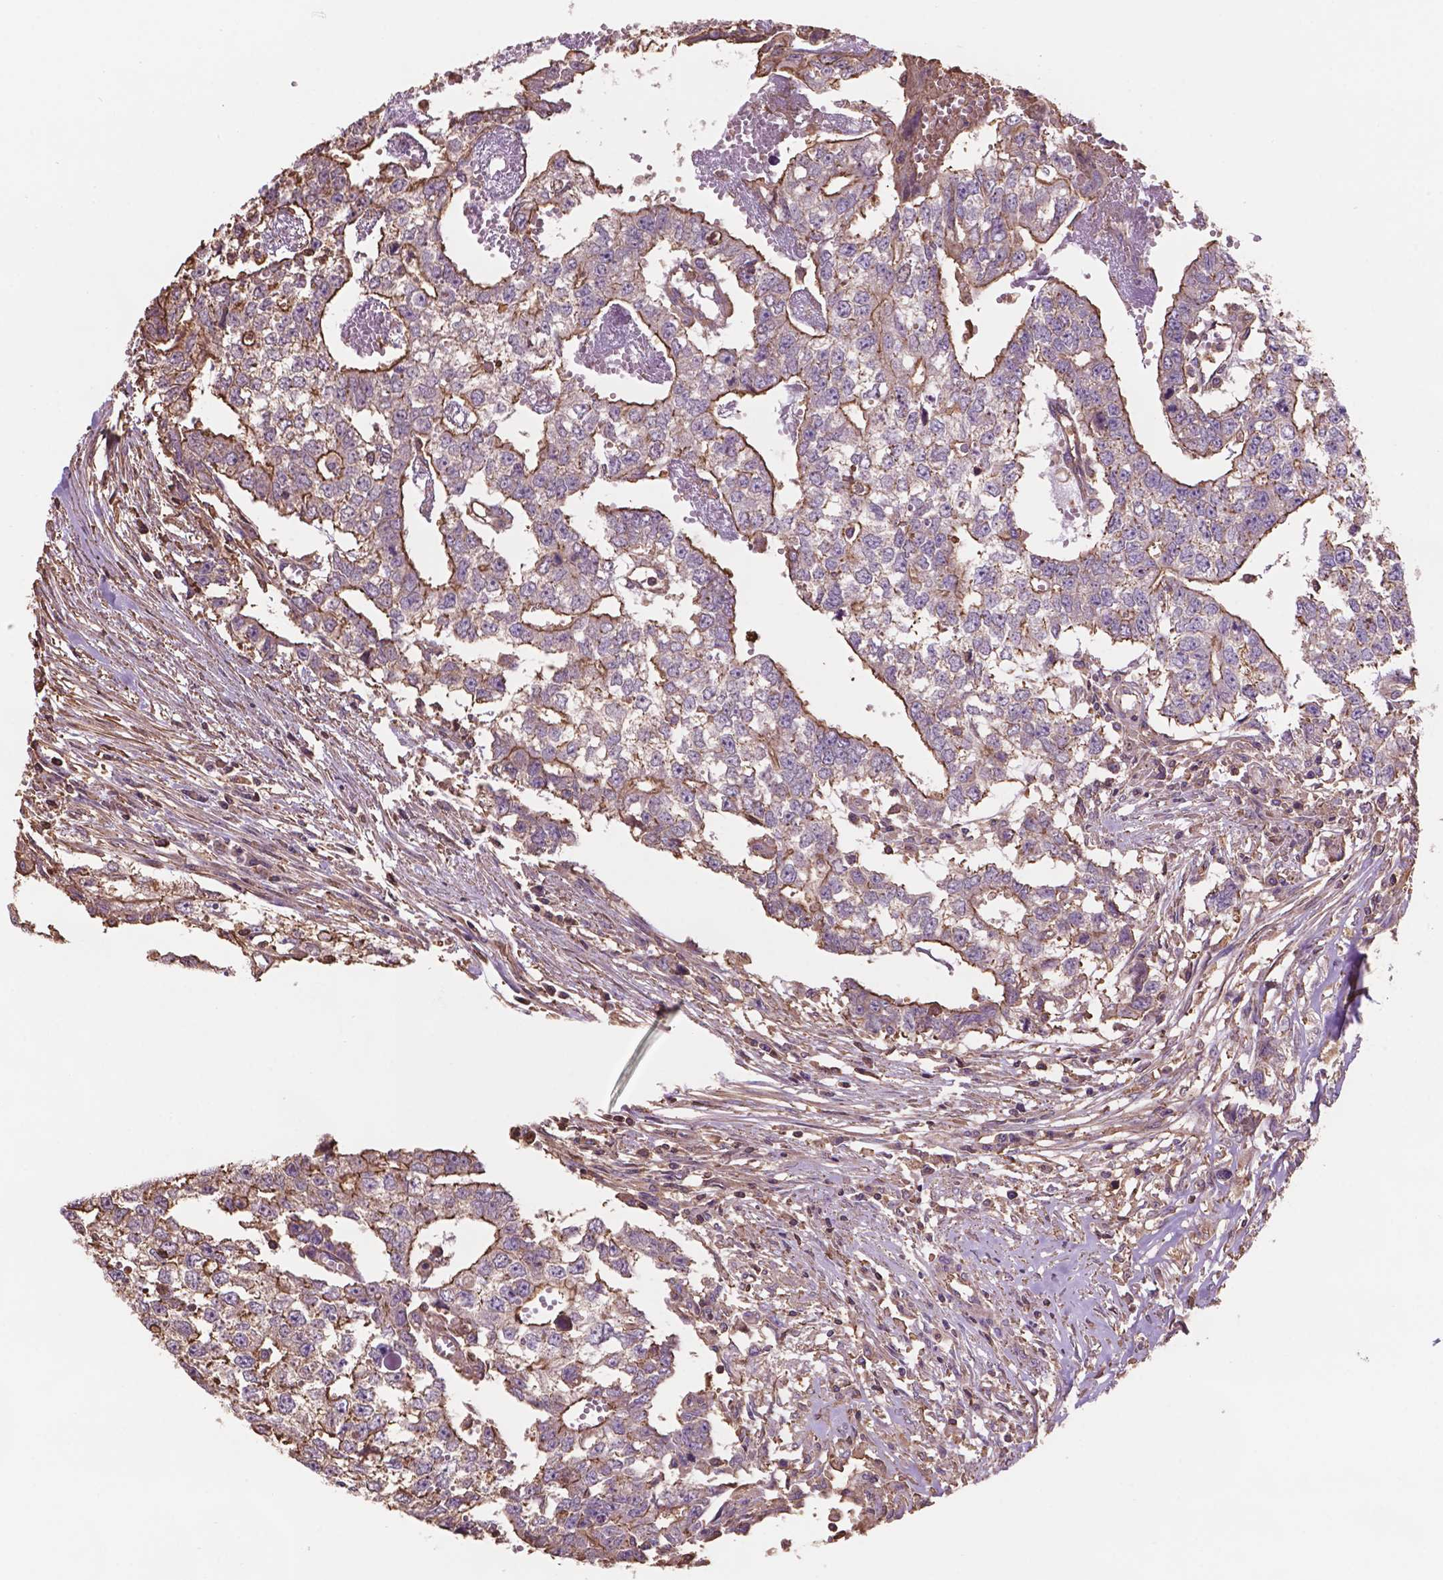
{"staining": {"intensity": "moderate", "quantity": "25%-75%", "location": "cytoplasmic/membranous"}, "tissue": "testis cancer", "cell_type": "Tumor cells", "image_type": "cancer", "snomed": [{"axis": "morphology", "description": "Carcinoma, Embryonal, NOS"}, {"axis": "morphology", "description": "Teratoma, malignant, NOS"}, {"axis": "topography", "description": "Testis"}], "caption": "Immunohistochemical staining of human testis cancer reveals moderate cytoplasmic/membranous protein expression in approximately 25%-75% of tumor cells.", "gene": "NIPA2", "patient": {"sex": "male", "age": 24}}